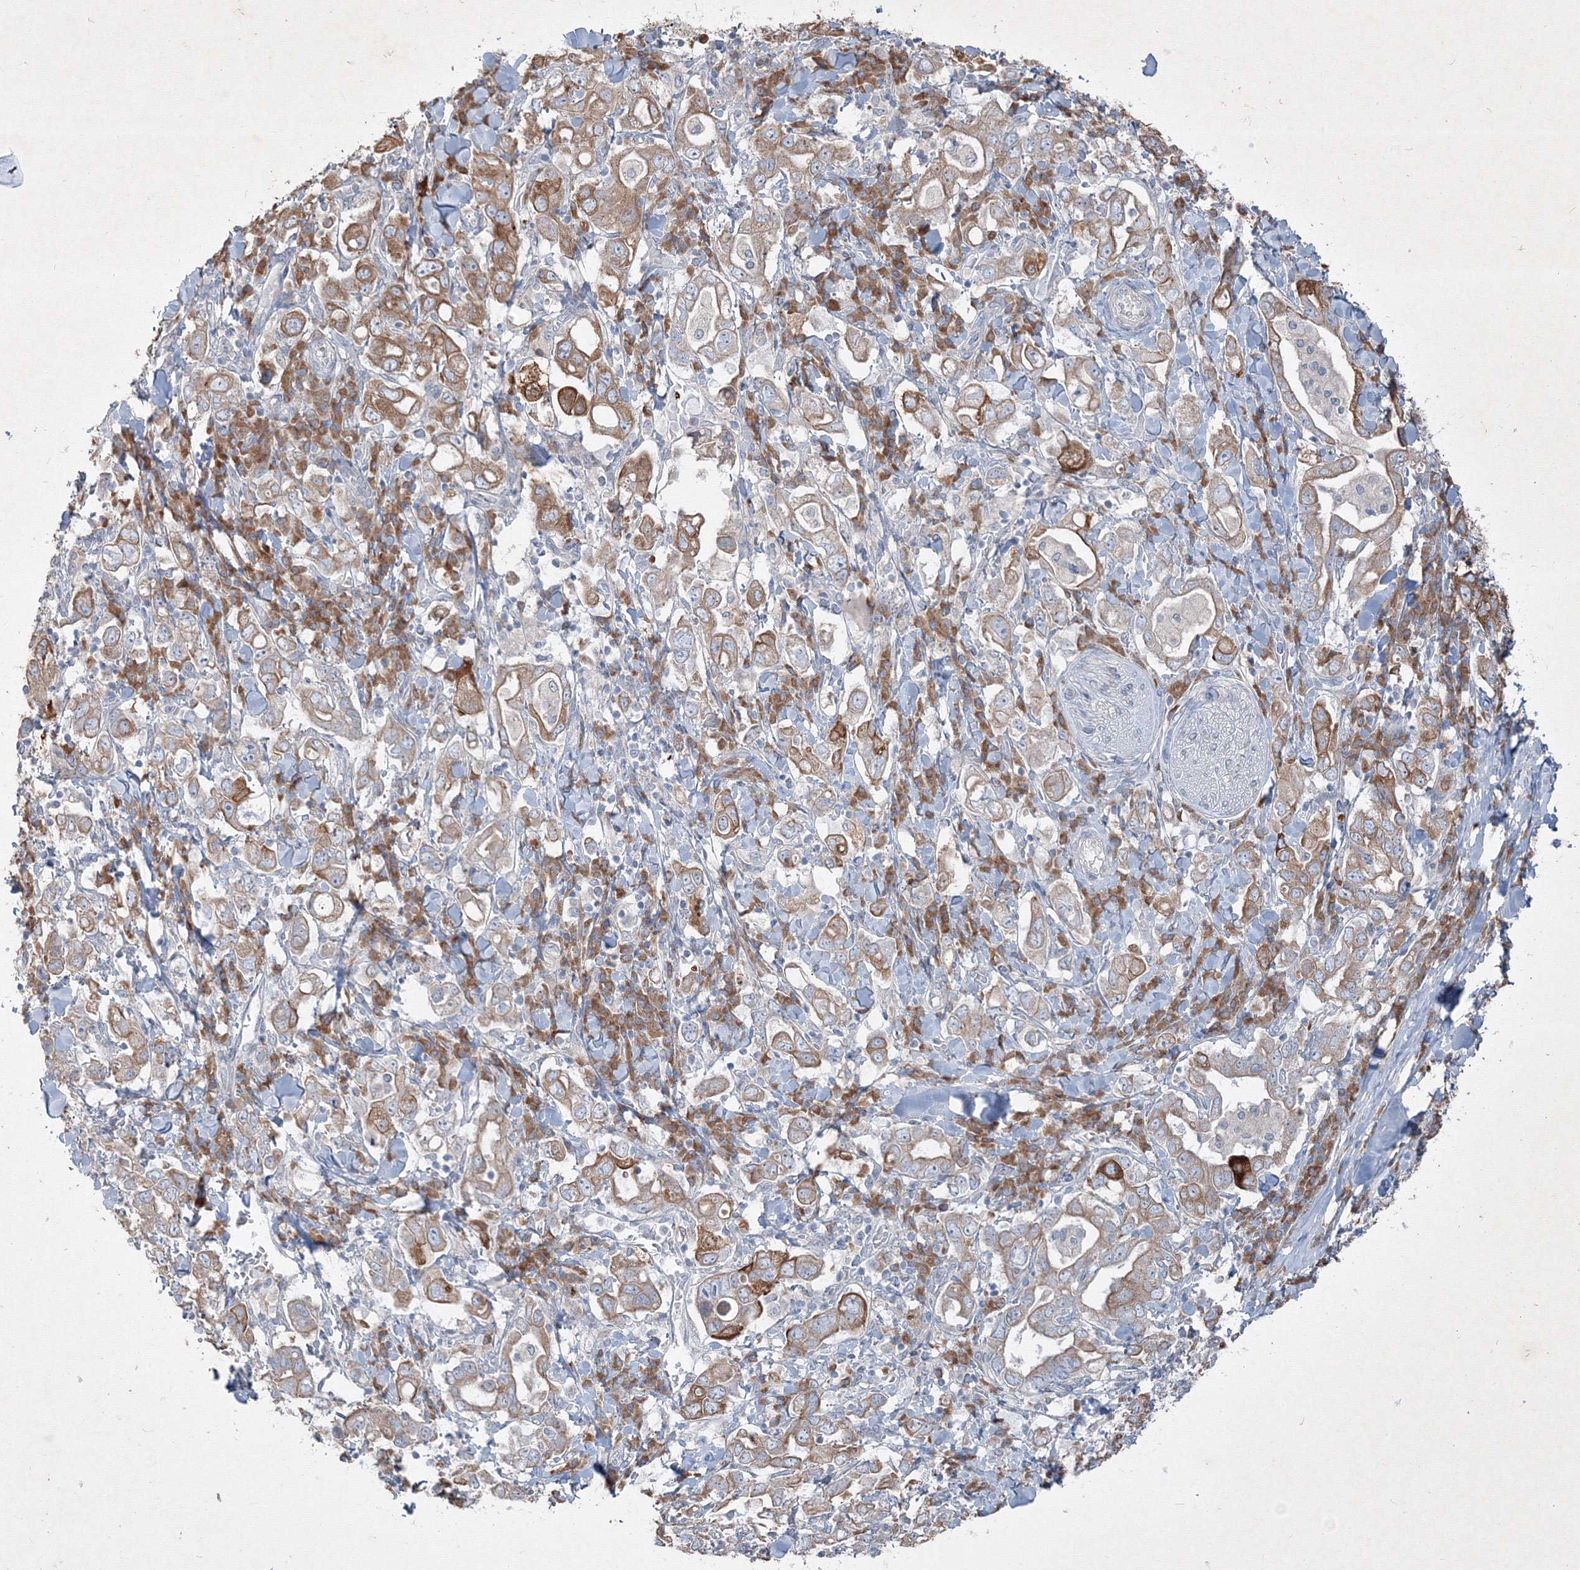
{"staining": {"intensity": "moderate", "quantity": ">75%", "location": "cytoplasmic/membranous"}, "tissue": "stomach cancer", "cell_type": "Tumor cells", "image_type": "cancer", "snomed": [{"axis": "morphology", "description": "Adenocarcinoma, NOS"}, {"axis": "topography", "description": "Stomach, upper"}], "caption": "This photomicrograph demonstrates IHC staining of stomach cancer, with medium moderate cytoplasmic/membranous staining in approximately >75% of tumor cells.", "gene": "IFNAR1", "patient": {"sex": "male", "age": 62}}